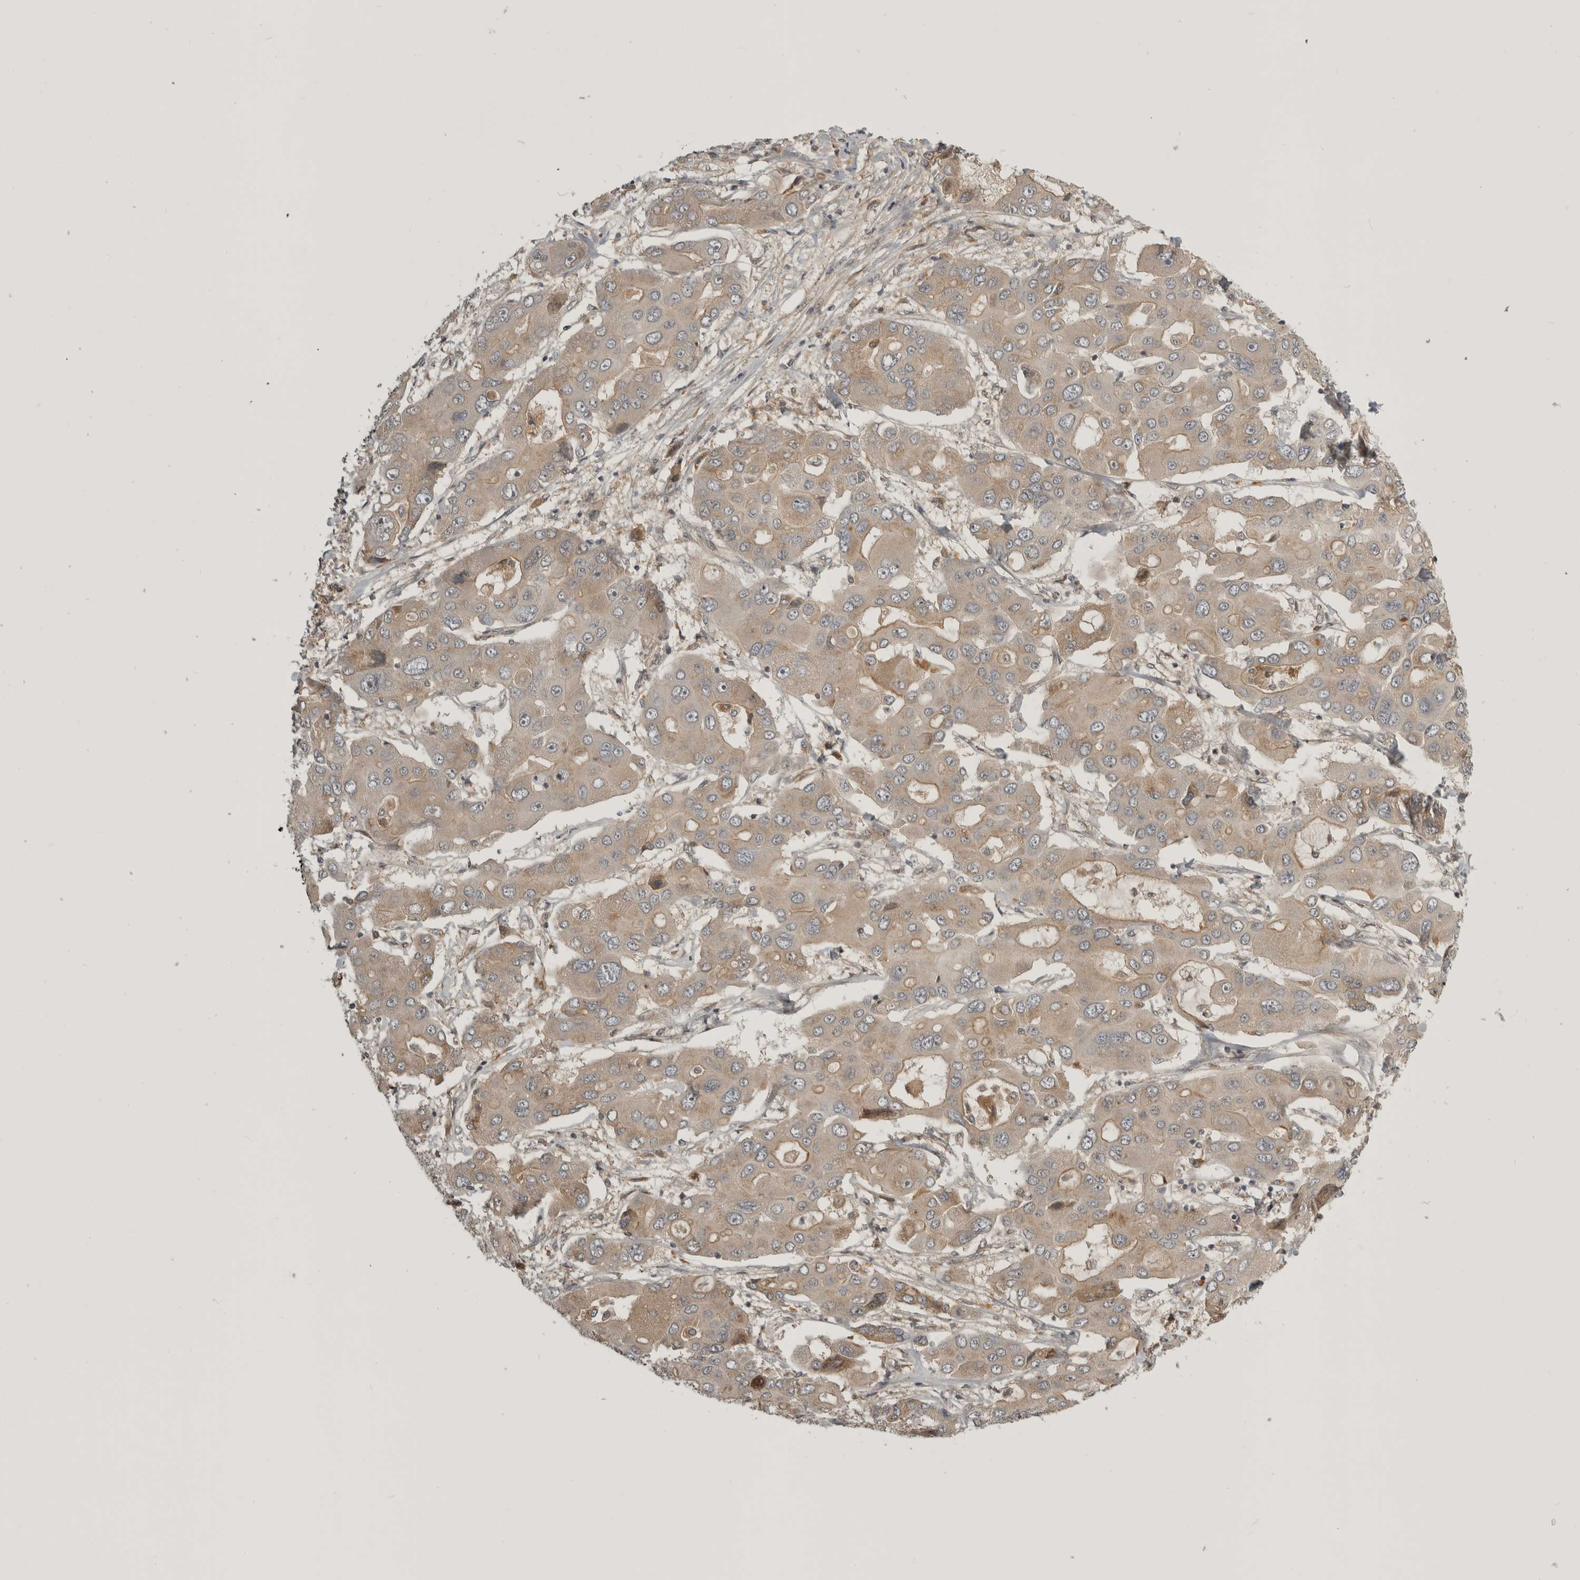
{"staining": {"intensity": "weak", "quantity": "25%-75%", "location": "cytoplasmic/membranous"}, "tissue": "liver cancer", "cell_type": "Tumor cells", "image_type": "cancer", "snomed": [{"axis": "morphology", "description": "Cholangiocarcinoma"}, {"axis": "topography", "description": "Liver"}], "caption": "This image shows immunohistochemistry staining of human liver cholangiocarcinoma, with low weak cytoplasmic/membranous staining in about 25%-75% of tumor cells.", "gene": "CUEDC1", "patient": {"sex": "male", "age": 67}}